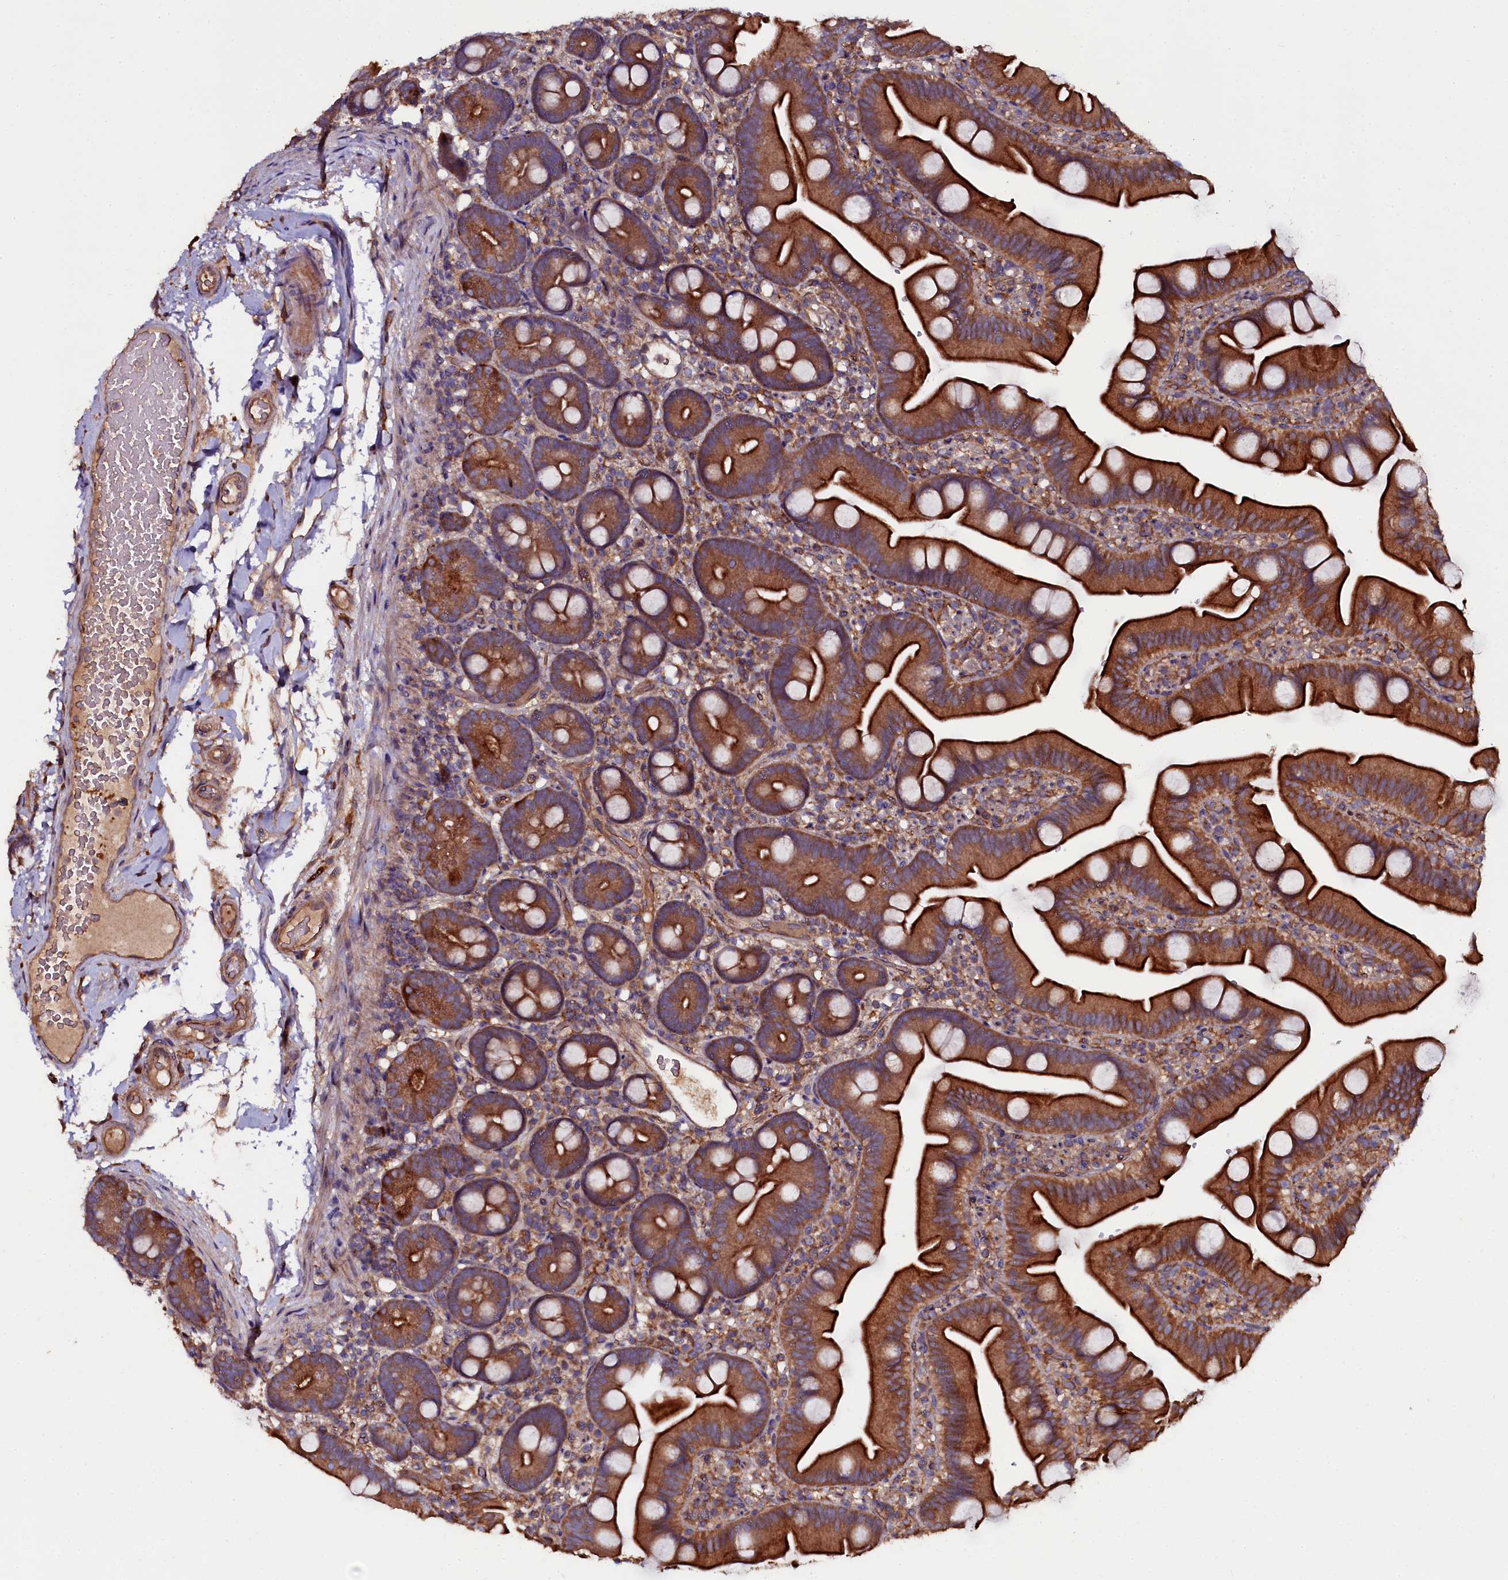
{"staining": {"intensity": "strong", "quantity": ">75%", "location": "cytoplasmic/membranous"}, "tissue": "small intestine", "cell_type": "Glandular cells", "image_type": "normal", "snomed": [{"axis": "morphology", "description": "Normal tissue, NOS"}, {"axis": "topography", "description": "Small intestine"}], "caption": "A histopathology image showing strong cytoplasmic/membranous positivity in about >75% of glandular cells in unremarkable small intestine, as visualized by brown immunohistochemical staining.", "gene": "APPL2", "patient": {"sex": "female", "age": 68}}